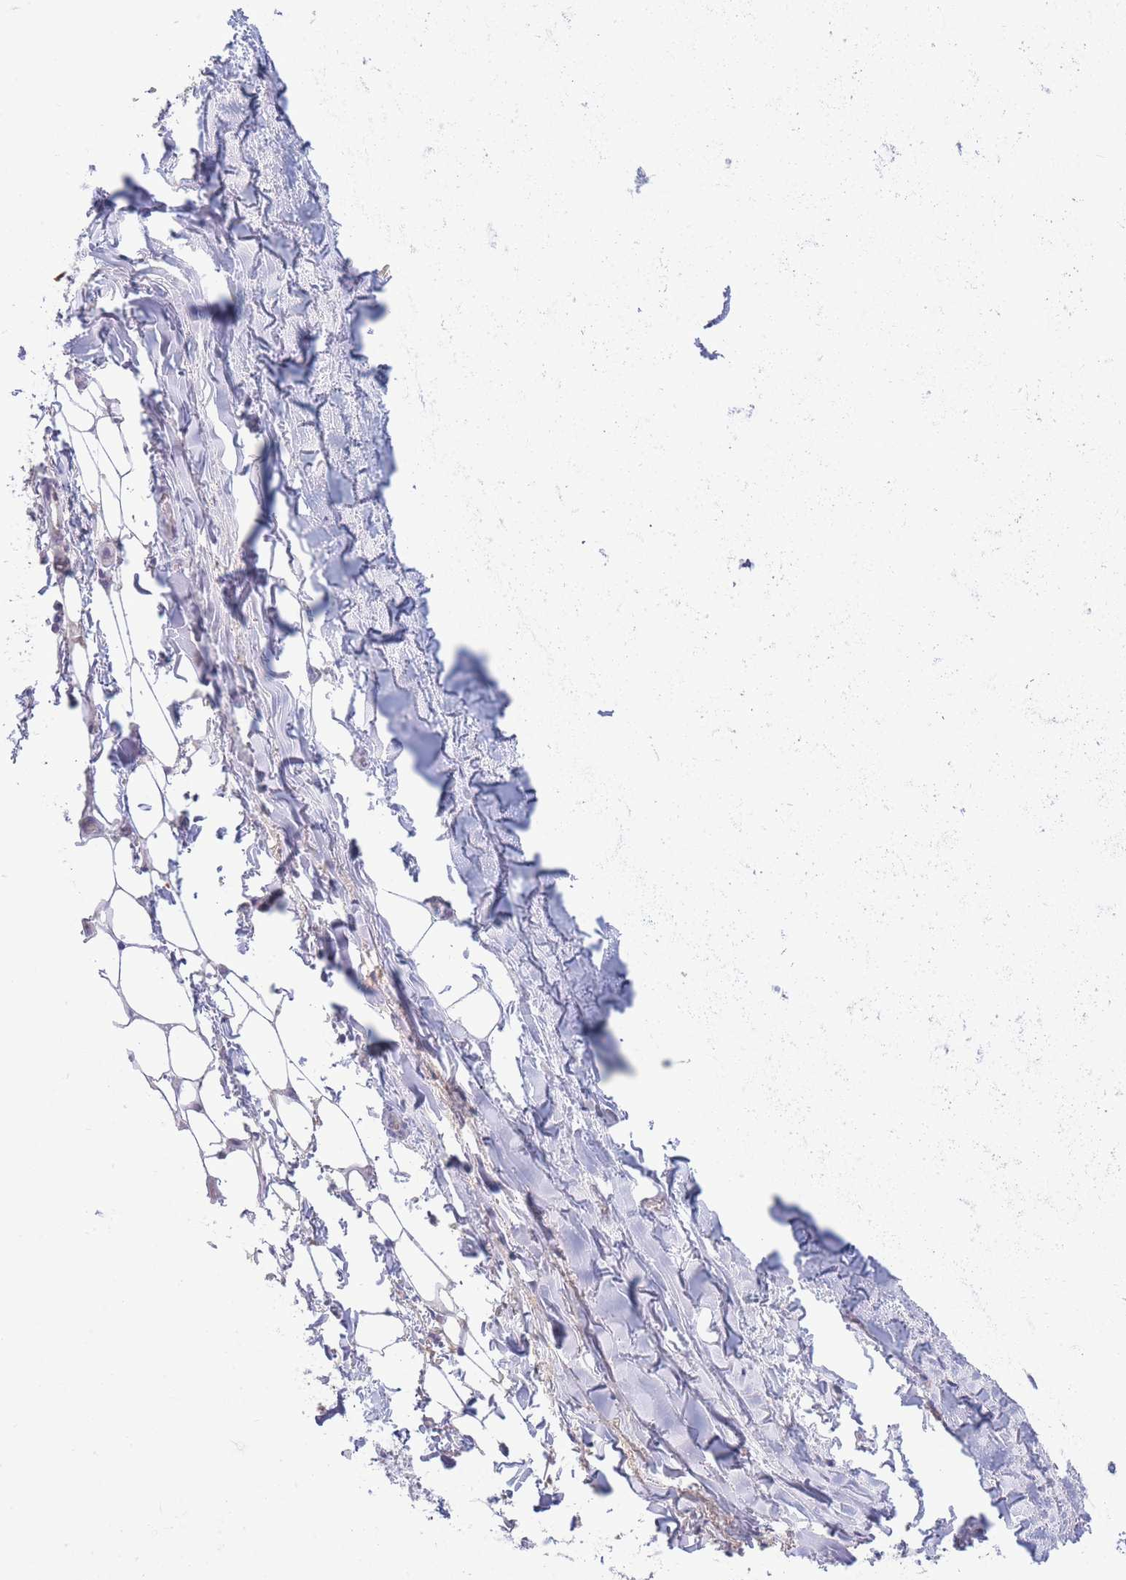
{"staining": {"intensity": "negative", "quantity": "none", "location": "none"}, "tissue": "adipose tissue", "cell_type": "Adipocytes", "image_type": "normal", "snomed": [{"axis": "morphology", "description": "Normal tissue, NOS"}, {"axis": "topography", "description": "Cartilage tissue"}, {"axis": "topography", "description": "Bronchus"}], "caption": "DAB immunohistochemical staining of benign human adipose tissue reveals no significant staining in adipocytes.", "gene": "ASAP3", "patient": {"sex": "male", "age": 63}}